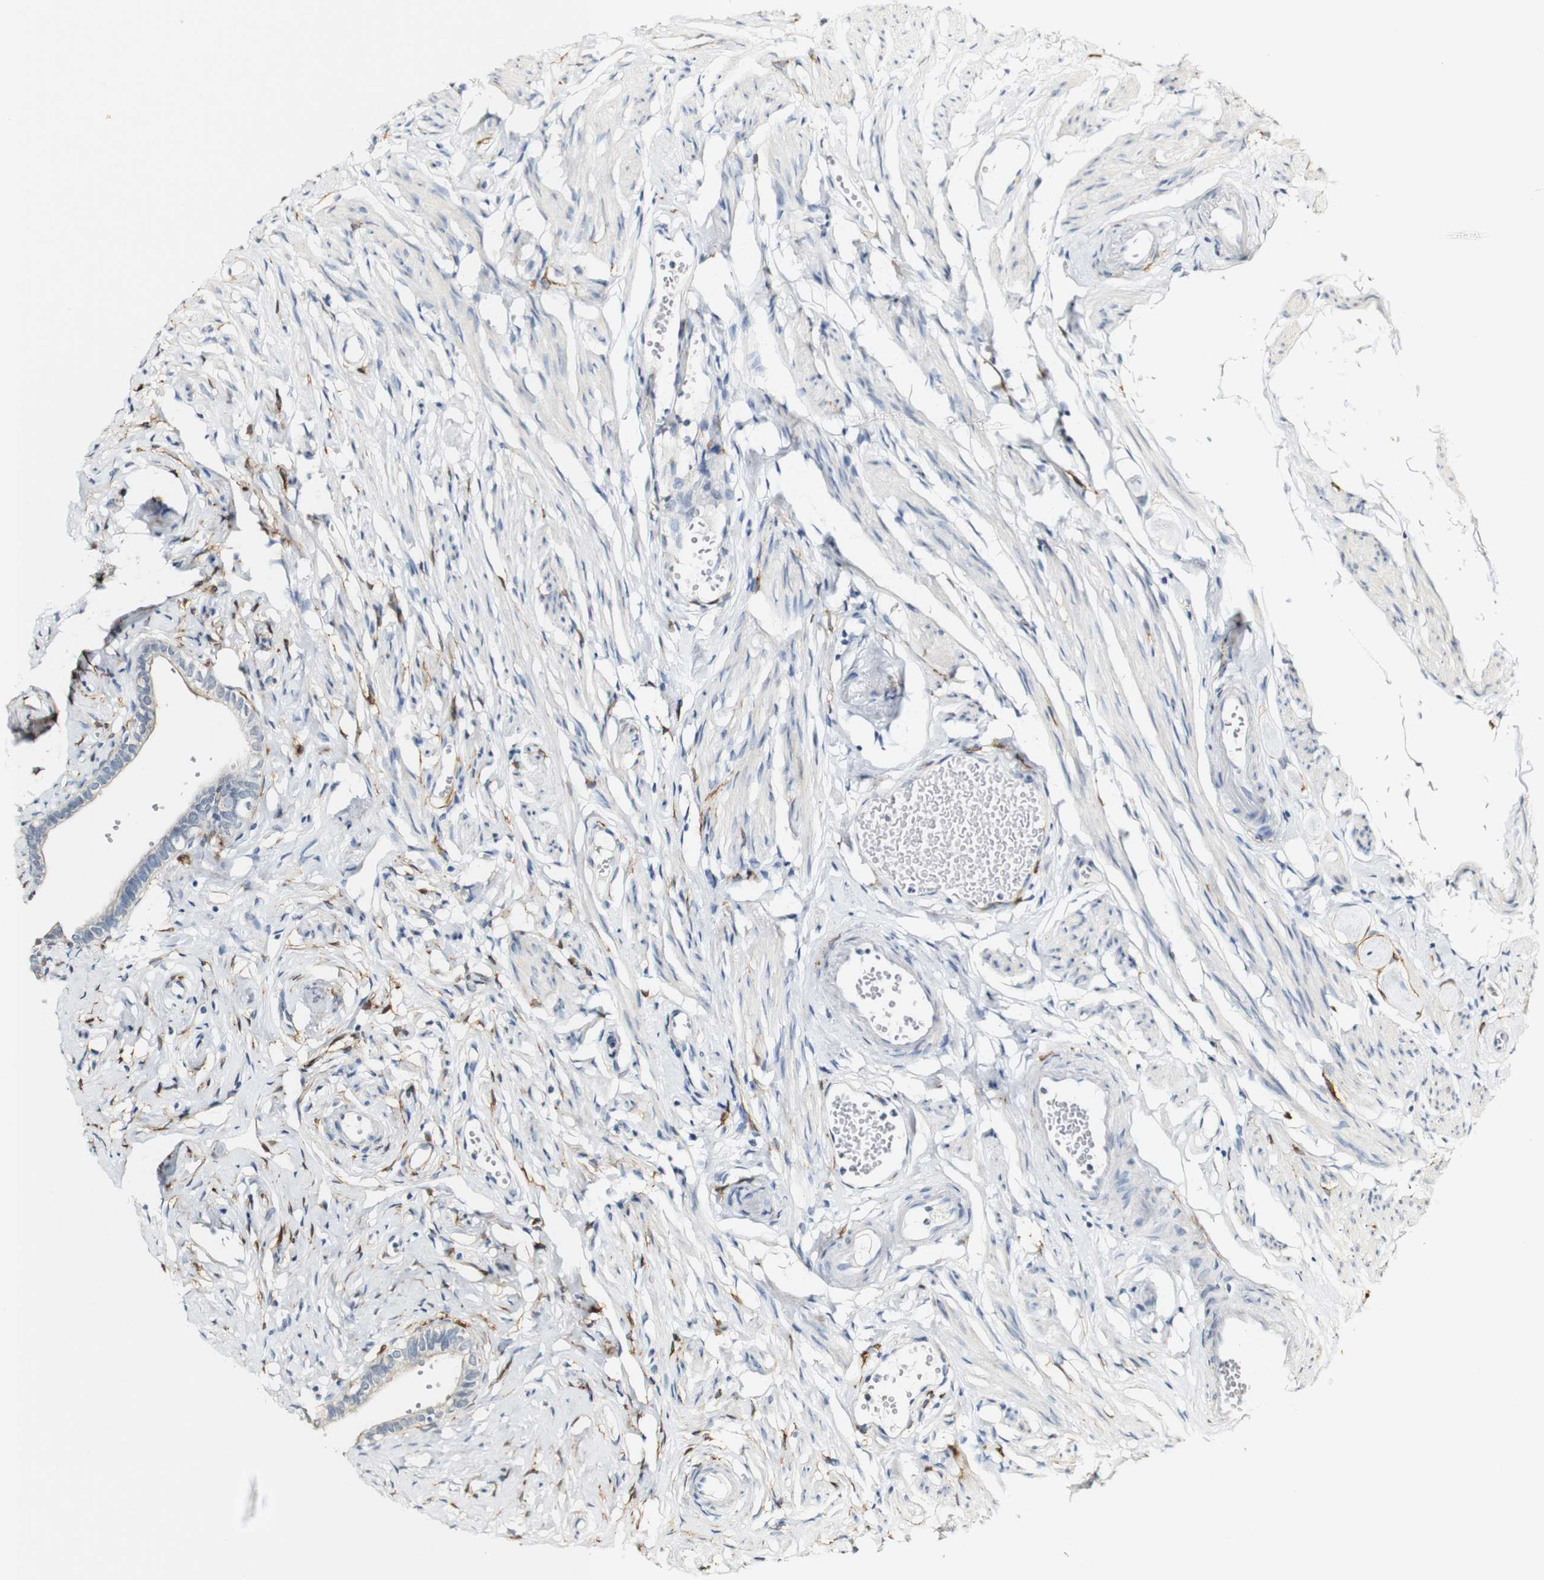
{"staining": {"intensity": "negative", "quantity": "none", "location": "none"}, "tissue": "fallopian tube", "cell_type": "Glandular cells", "image_type": "normal", "snomed": [{"axis": "morphology", "description": "Normal tissue, NOS"}, {"axis": "topography", "description": "Fallopian tube"}], "caption": "The IHC photomicrograph has no significant staining in glandular cells of fallopian tube. (Immunohistochemistry (ihc), brightfield microscopy, high magnification).", "gene": "FMO3", "patient": {"sex": "female", "age": 71}}